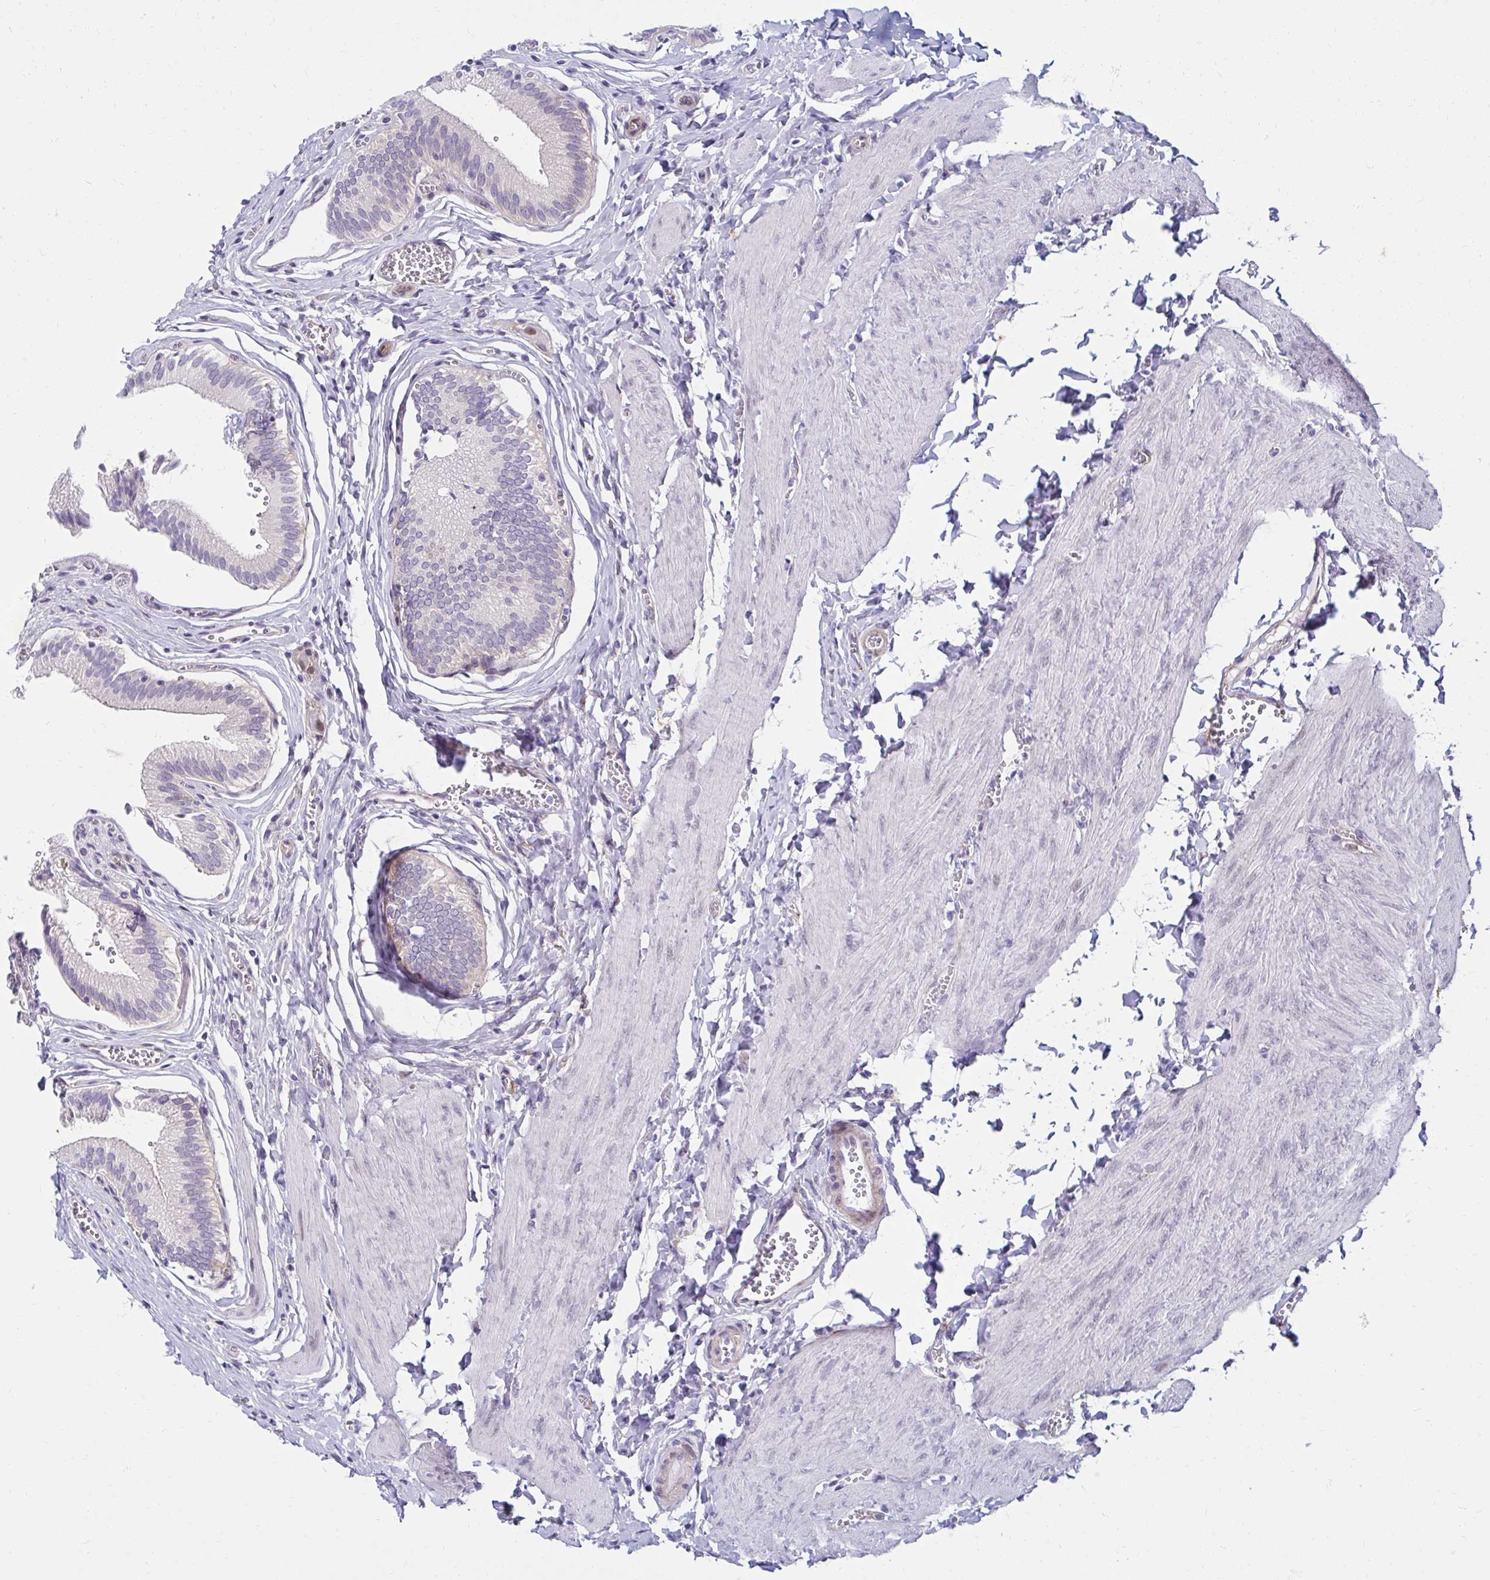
{"staining": {"intensity": "negative", "quantity": "none", "location": "none"}, "tissue": "gallbladder", "cell_type": "Glandular cells", "image_type": "normal", "snomed": [{"axis": "morphology", "description": "Normal tissue, NOS"}, {"axis": "topography", "description": "Gallbladder"}, {"axis": "topography", "description": "Peripheral nerve tissue"}], "caption": "Immunohistochemistry (IHC) of unremarkable human gallbladder exhibits no staining in glandular cells.", "gene": "ANKRD62", "patient": {"sex": "male", "age": 17}}